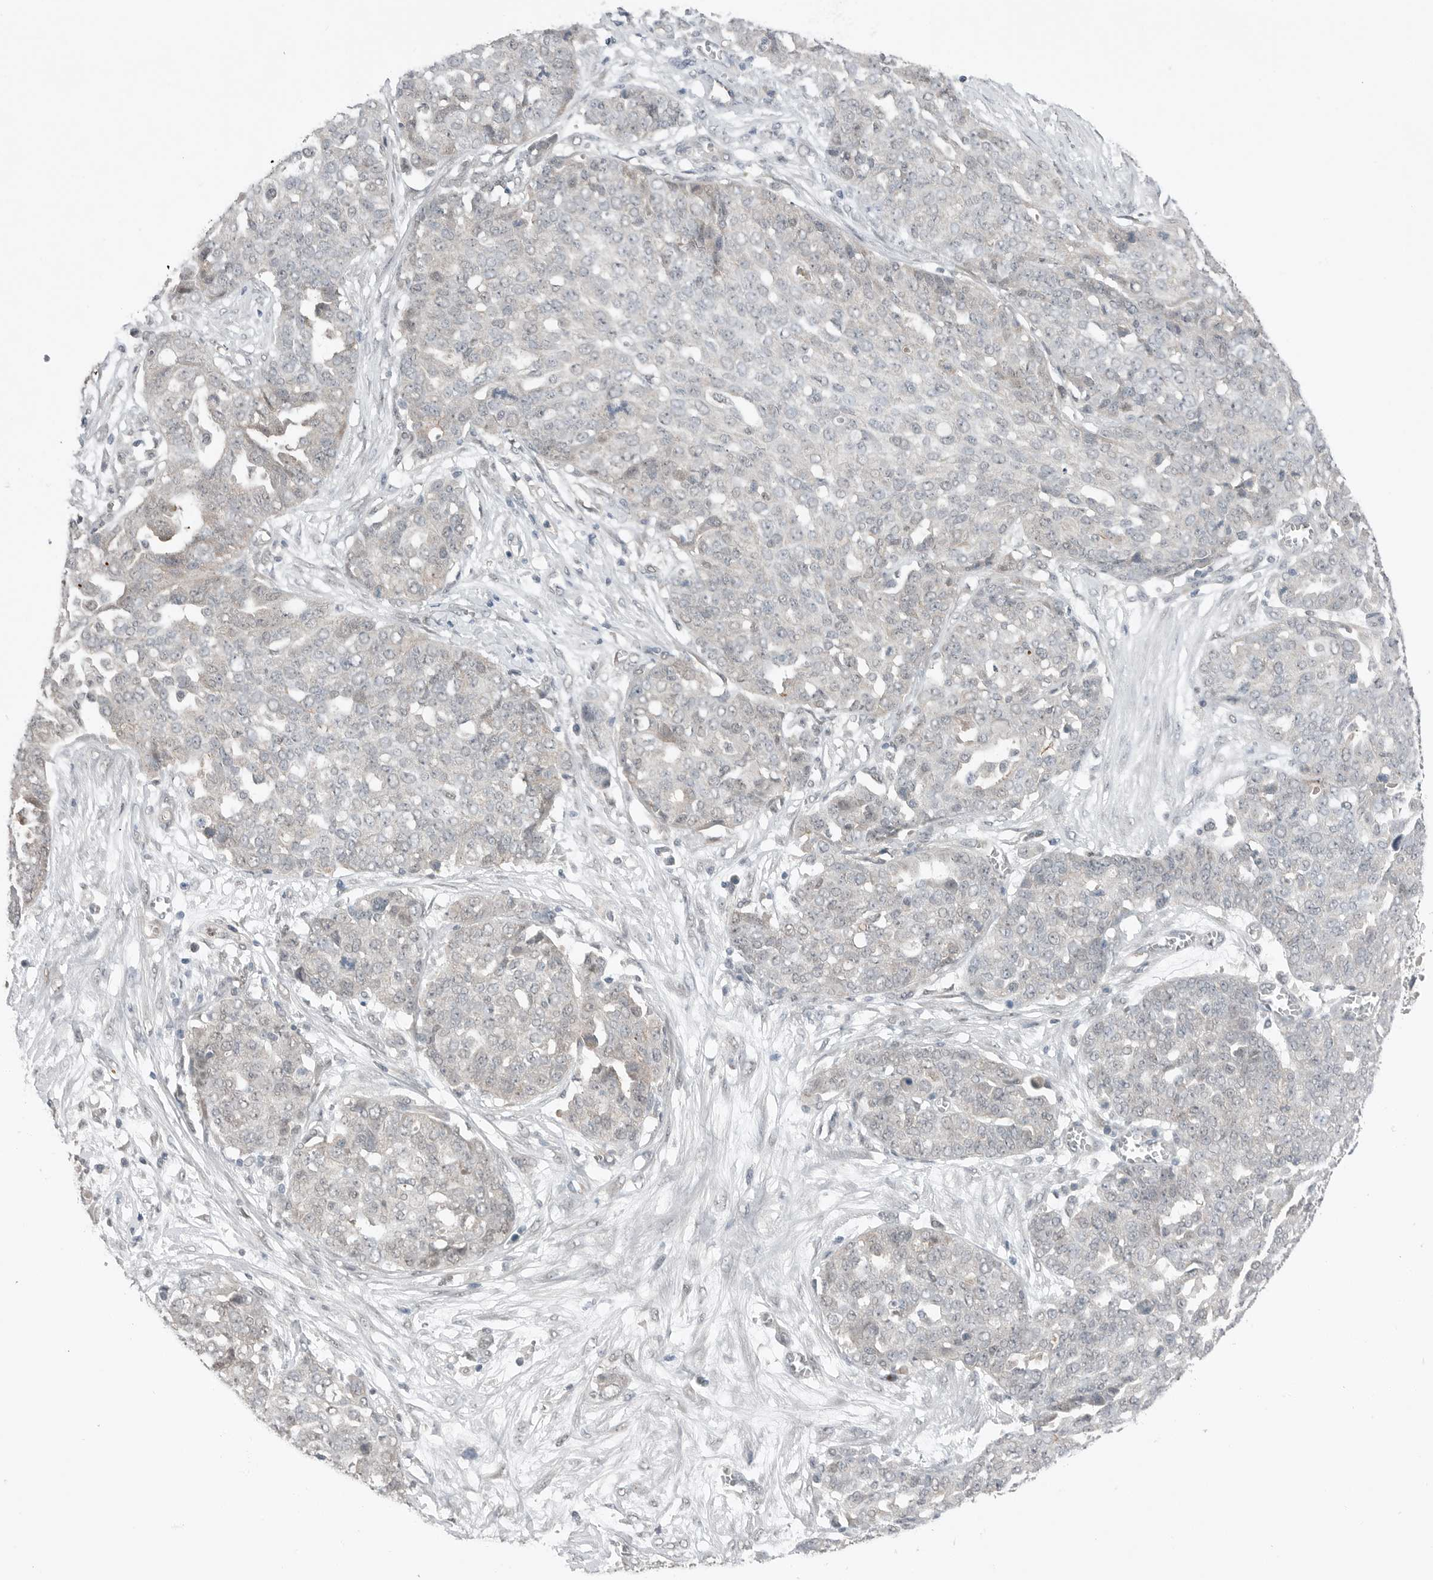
{"staining": {"intensity": "negative", "quantity": "none", "location": "none"}, "tissue": "ovarian cancer", "cell_type": "Tumor cells", "image_type": "cancer", "snomed": [{"axis": "morphology", "description": "Cystadenocarcinoma, serous, NOS"}, {"axis": "topography", "description": "Soft tissue"}, {"axis": "topography", "description": "Ovary"}], "caption": "Serous cystadenocarcinoma (ovarian) was stained to show a protein in brown. There is no significant positivity in tumor cells. (DAB (3,3'-diaminobenzidine) immunohistochemistry, high magnification).", "gene": "MFAP3L", "patient": {"sex": "female", "age": 57}}